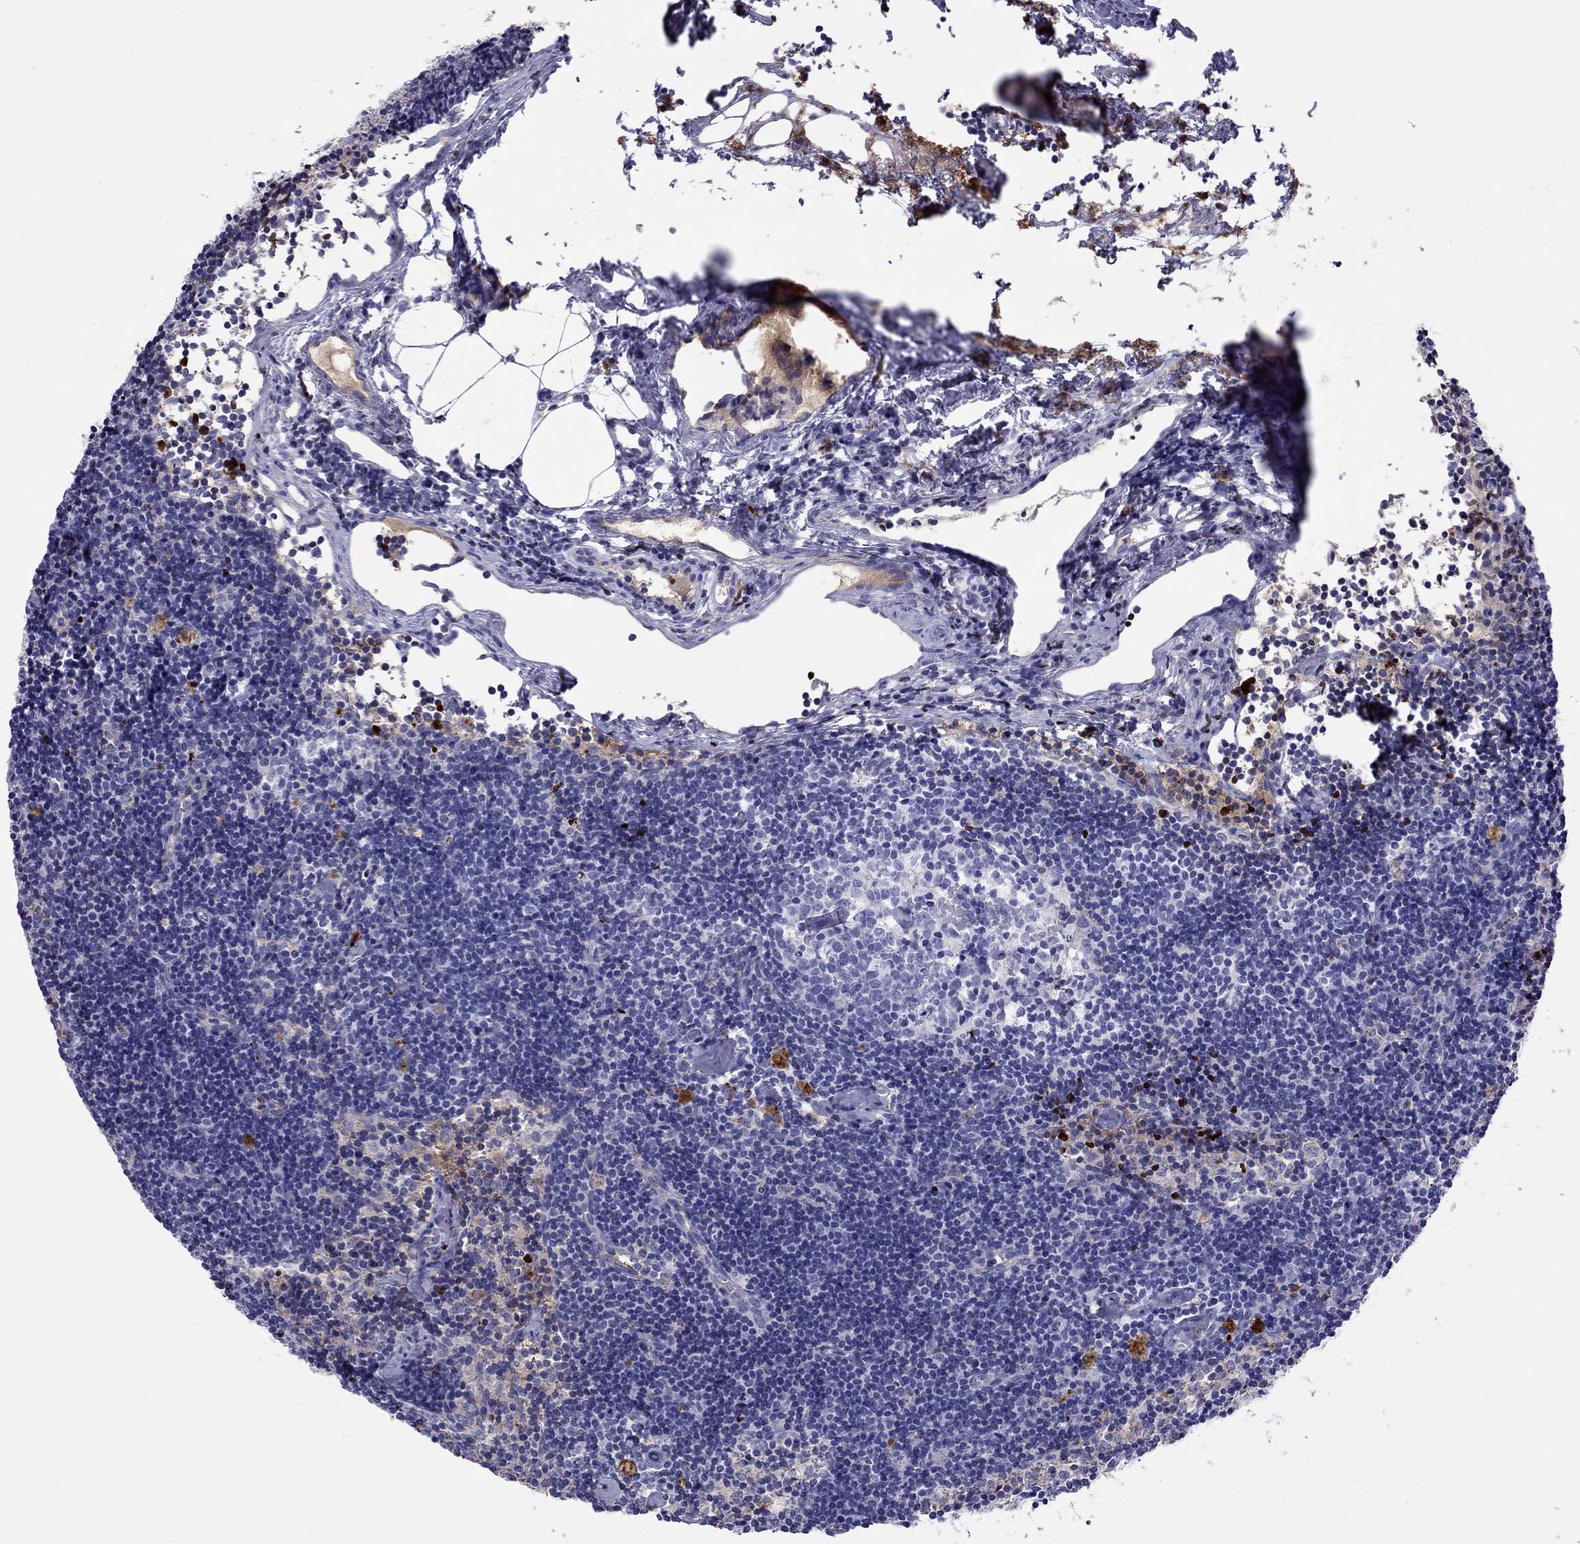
{"staining": {"intensity": "negative", "quantity": "none", "location": "none"}, "tissue": "lymph node", "cell_type": "Germinal center cells", "image_type": "normal", "snomed": [{"axis": "morphology", "description": "Normal tissue, NOS"}, {"axis": "topography", "description": "Lymph node"}], "caption": "Immunohistochemical staining of normal human lymph node displays no significant positivity in germinal center cells.", "gene": "SERPINA3", "patient": {"sex": "female", "age": 42}}